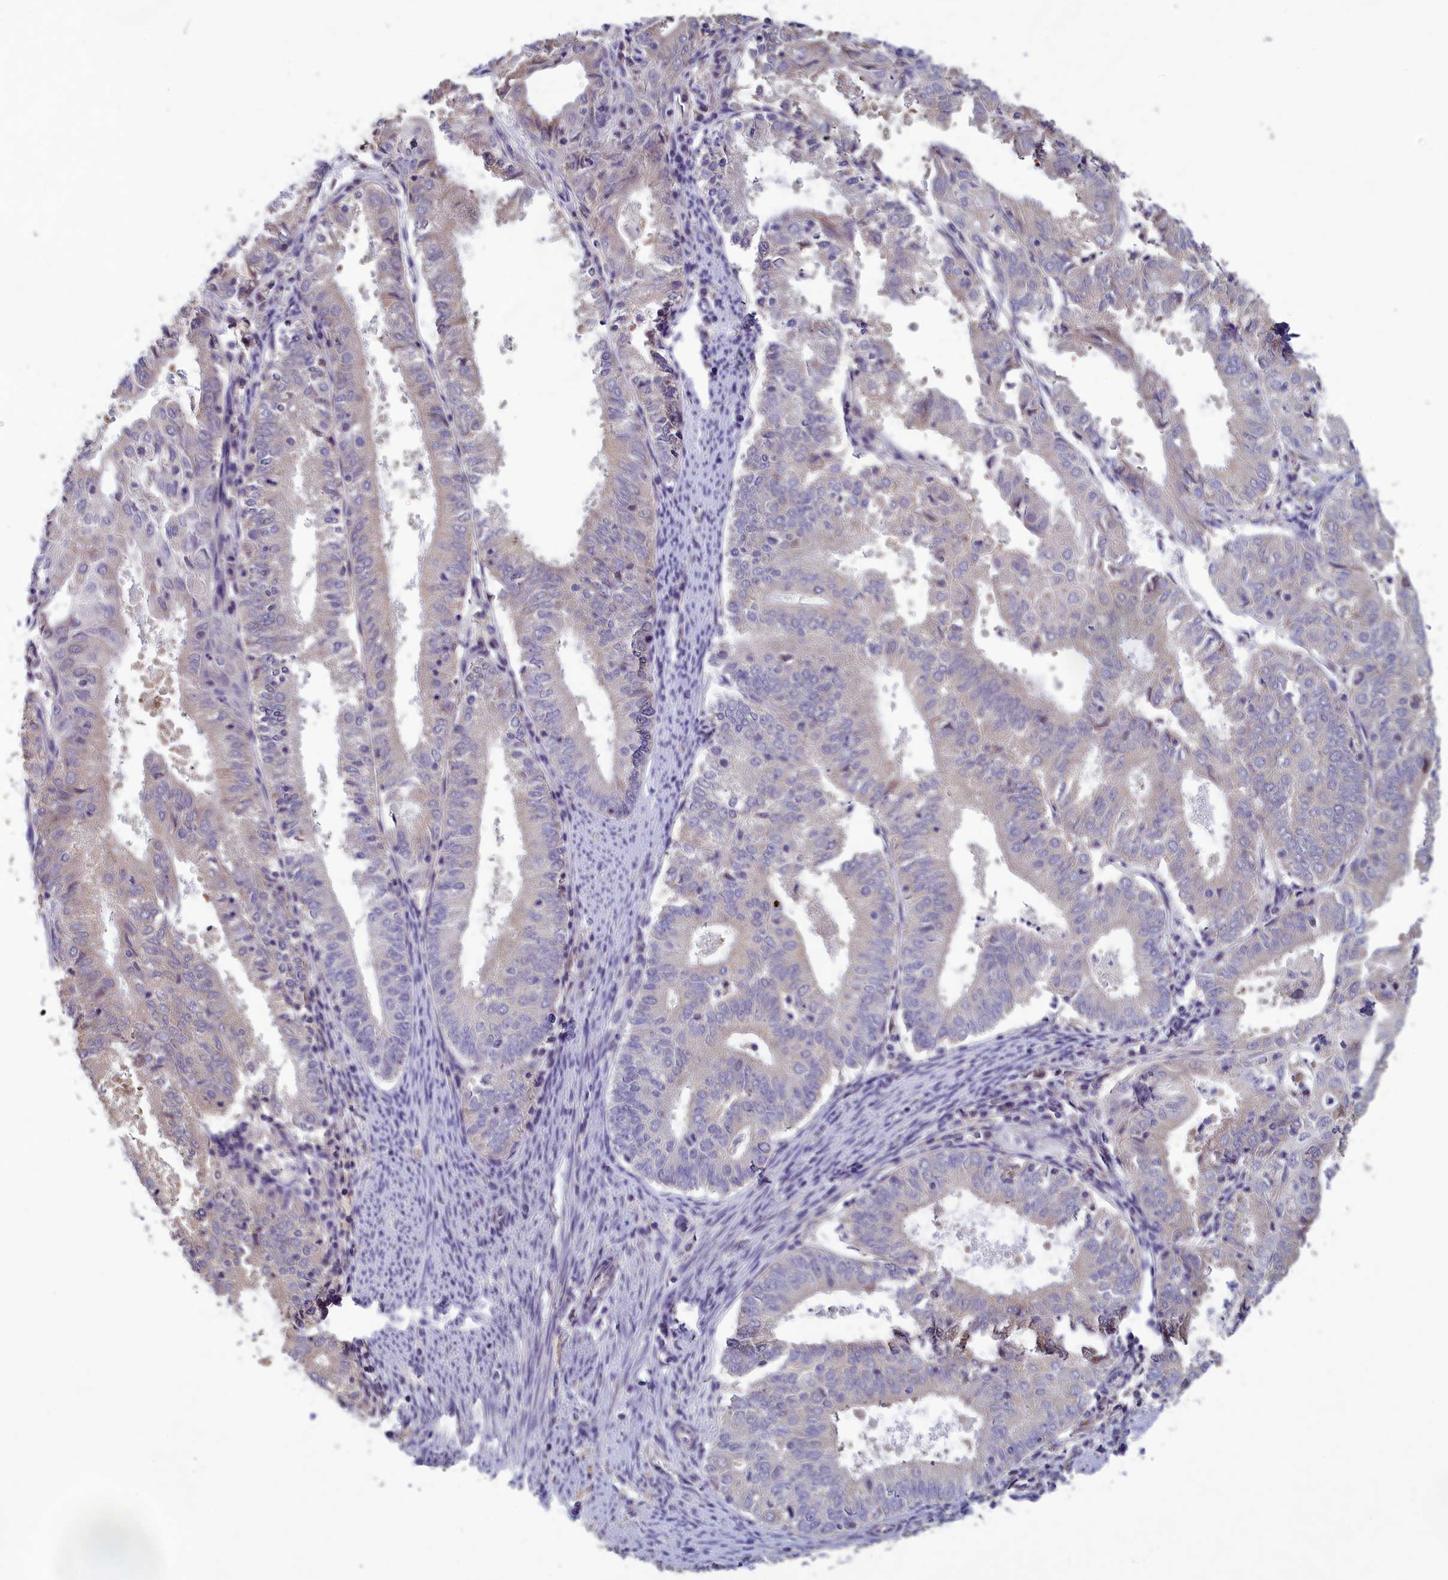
{"staining": {"intensity": "negative", "quantity": "none", "location": "none"}, "tissue": "endometrial cancer", "cell_type": "Tumor cells", "image_type": "cancer", "snomed": [{"axis": "morphology", "description": "Adenocarcinoma, NOS"}, {"axis": "topography", "description": "Endometrium"}], "caption": "Photomicrograph shows no significant protein staining in tumor cells of adenocarcinoma (endometrial).", "gene": "HECA", "patient": {"sex": "female", "age": 57}}